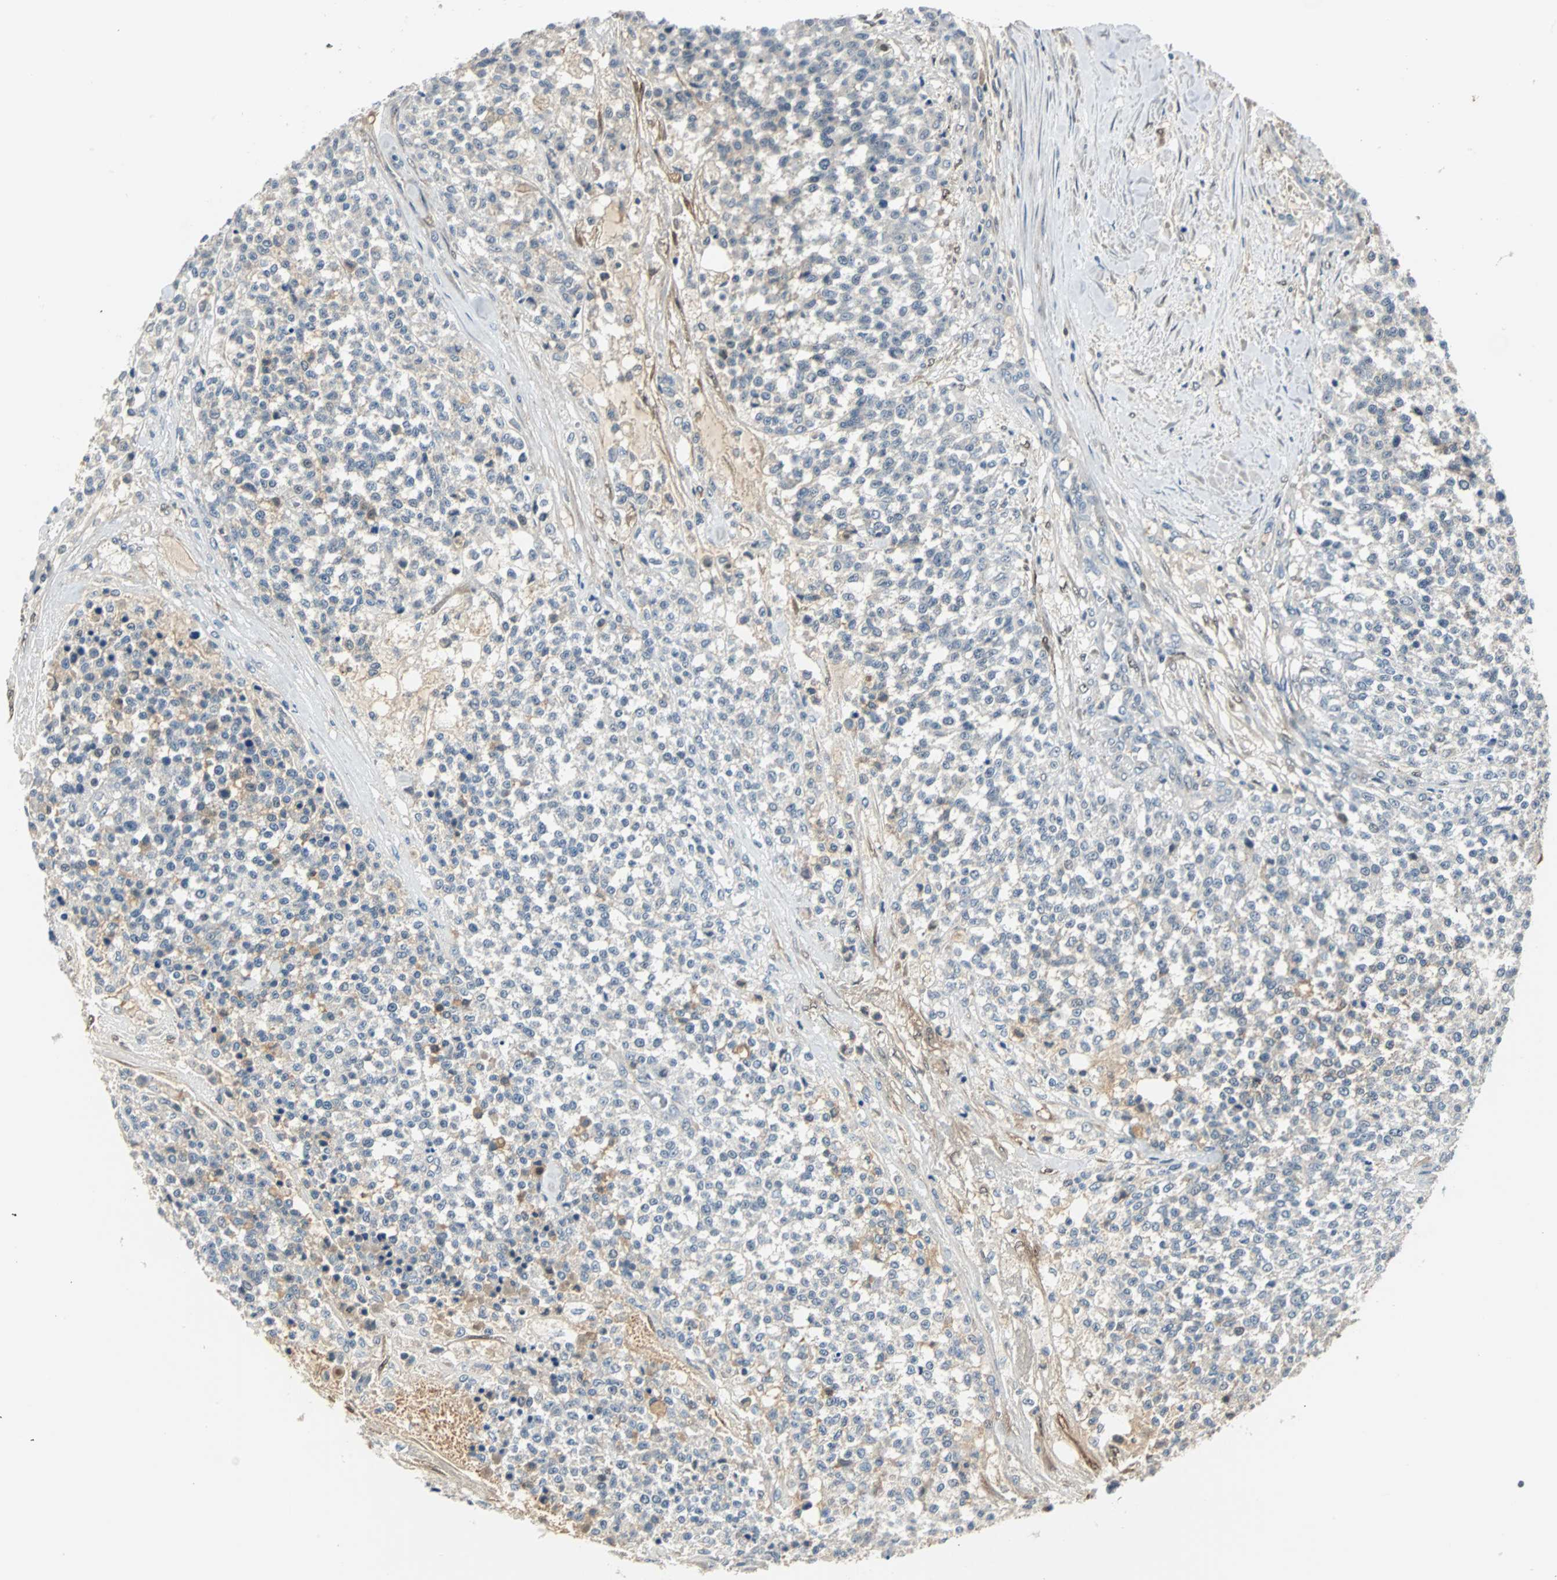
{"staining": {"intensity": "weak", "quantity": "<25%", "location": "cytoplasmic/membranous"}, "tissue": "testis cancer", "cell_type": "Tumor cells", "image_type": "cancer", "snomed": [{"axis": "morphology", "description": "Seminoma, NOS"}, {"axis": "topography", "description": "Testis"}], "caption": "High power microscopy micrograph of an immunohistochemistry histopathology image of testis cancer (seminoma), revealing no significant expression in tumor cells.", "gene": "FHL2", "patient": {"sex": "male", "age": 59}}